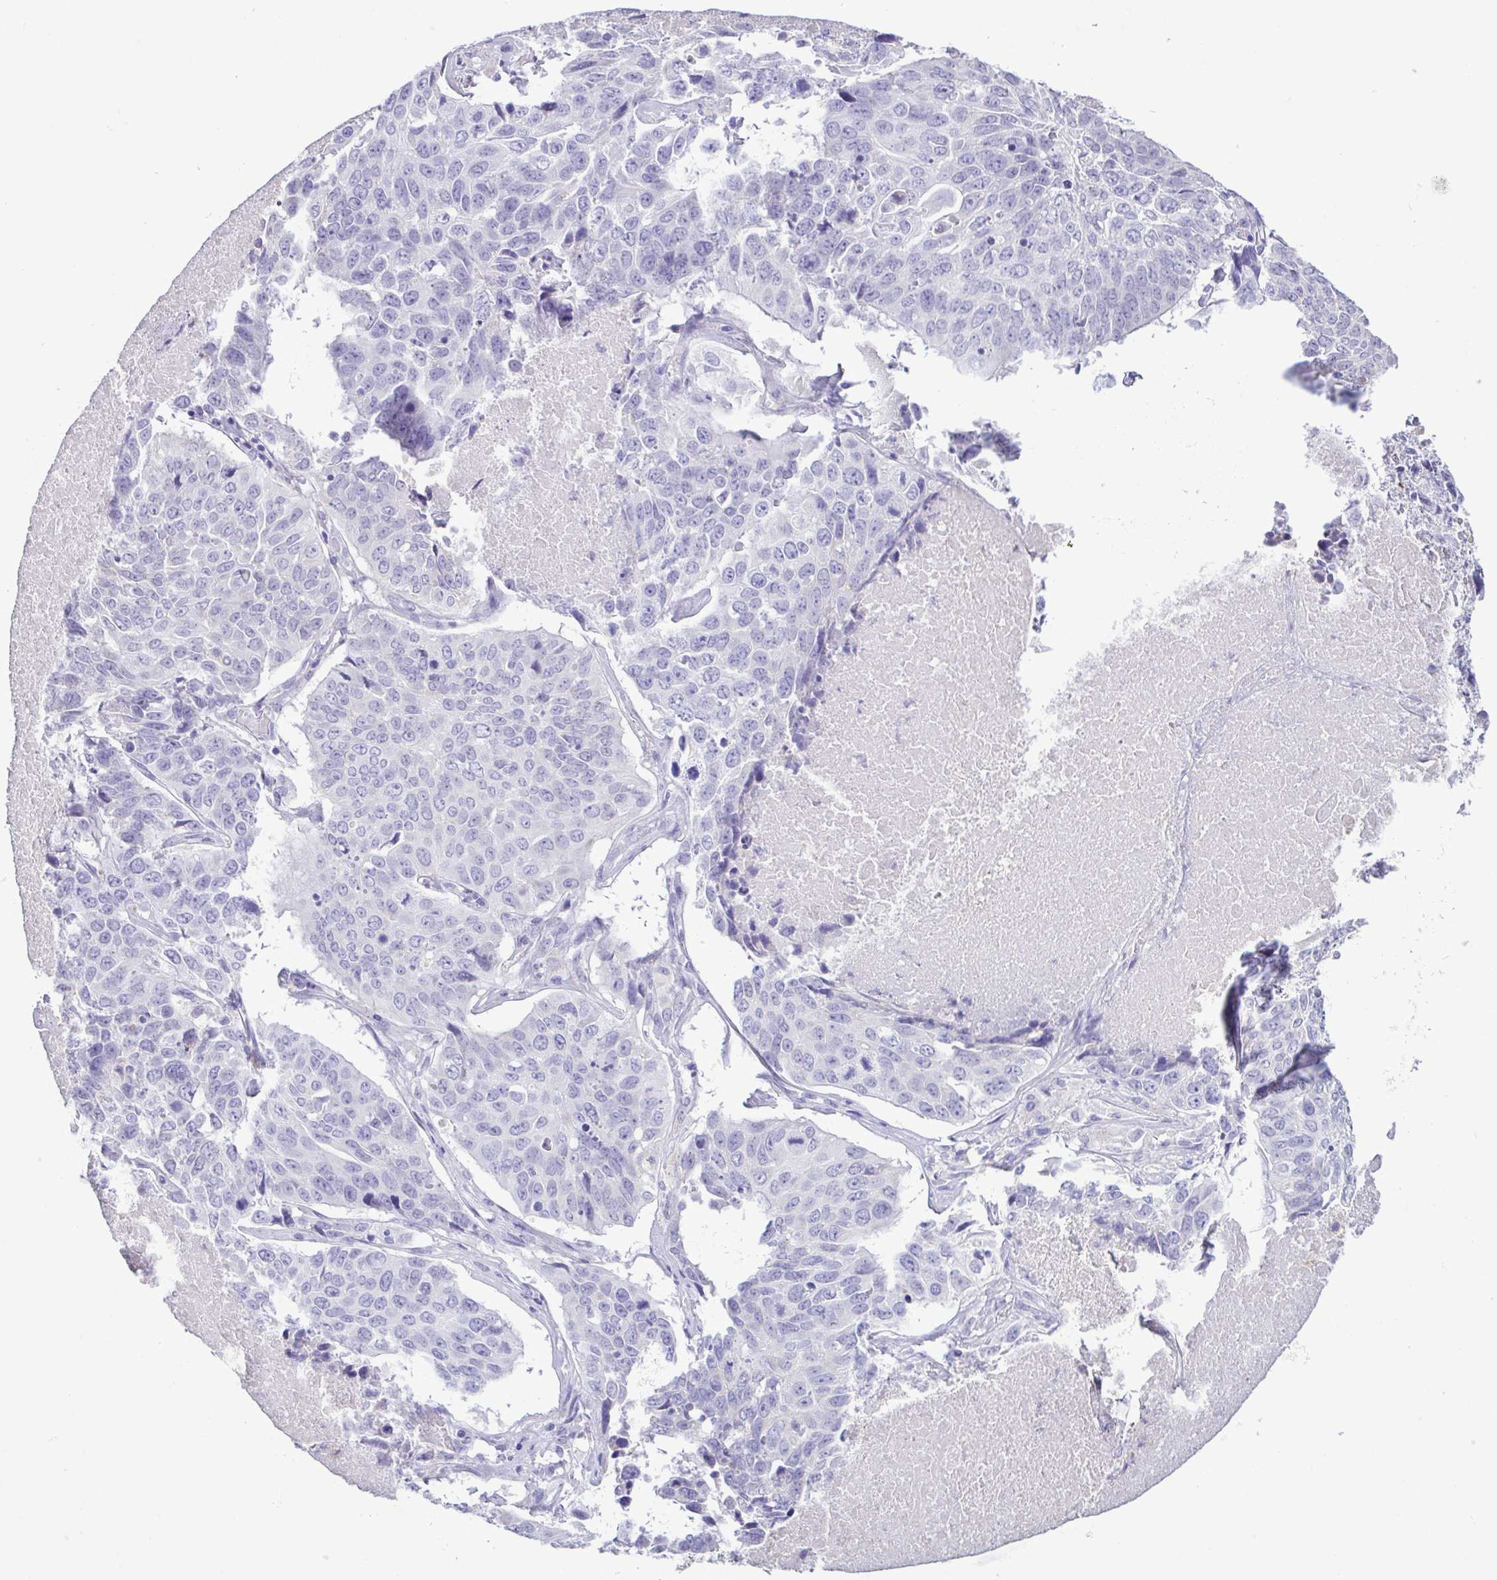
{"staining": {"intensity": "negative", "quantity": "none", "location": "none"}, "tissue": "lung cancer", "cell_type": "Tumor cells", "image_type": "cancer", "snomed": [{"axis": "morphology", "description": "Normal tissue, NOS"}, {"axis": "morphology", "description": "Squamous cell carcinoma, NOS"}, {"axis": "topography", "description": "Bronchus"}, {"axis": "topography", "description": "Lung"}], "caption": "There is no significant staining in tumor cells of lung squamous cell carcinoma.", "gene": "CBY2", "patient": {"sex": "male", "age": 64}}